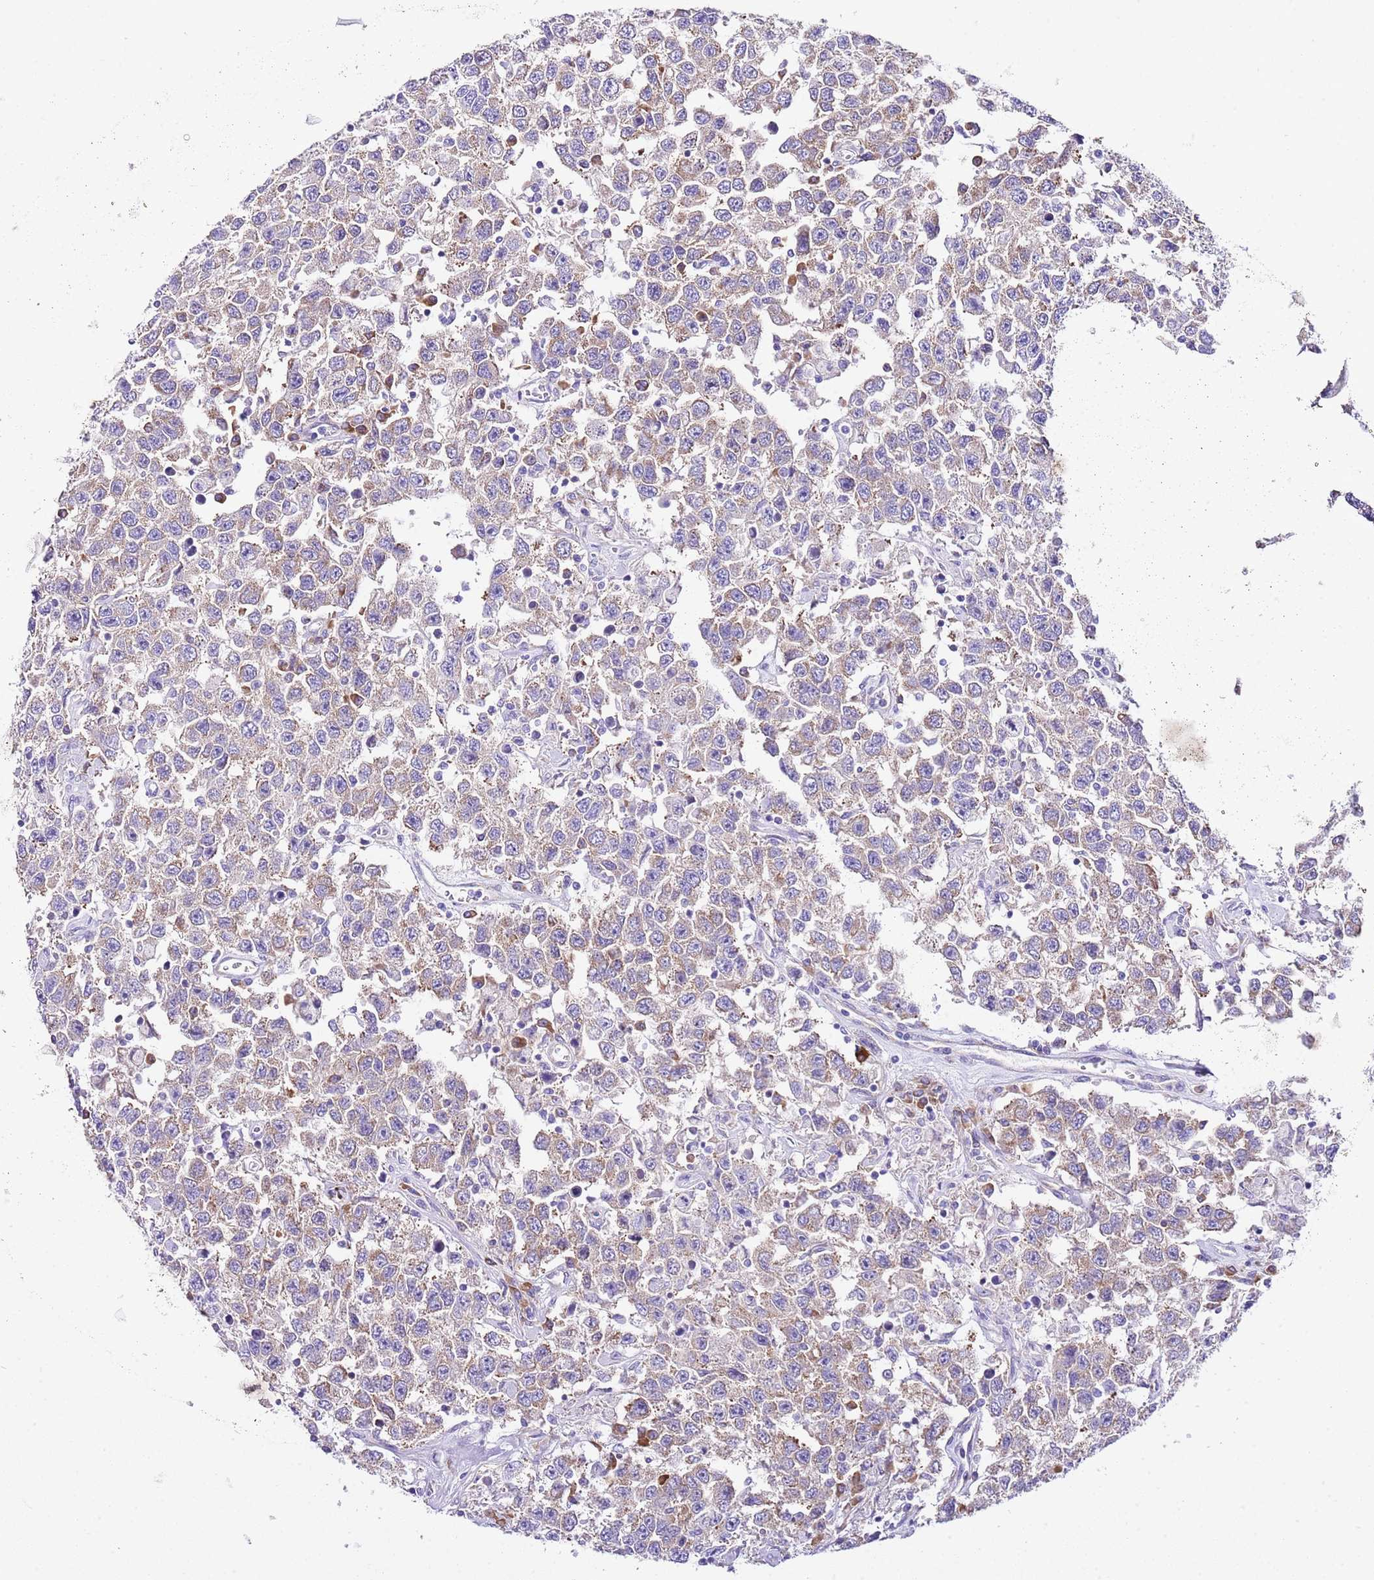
{"staining": {"intensity": "weak", "quantity": "25%-75%", "location": "cytoplasmic/membranous"}, "tissue": "testis cancer", "cell_type": "Tumor cells", "image_type": "cancer", "snomed": [{"axis": "morphology", "description": "Seminoma, NOS"}, {"axis": "topography", "description": "Testis"}], "caption": "Weak cytoplasmic/membranous positivity is appreciated in about 25%-75% of tumor cells in seminoma (testis). (DAB (3,3'-diaminobenzidine) = brown stain, brightfield microscopy at high magnification).", "gene": "RPS10", "patient": {"sex": "male", "age": 41}}